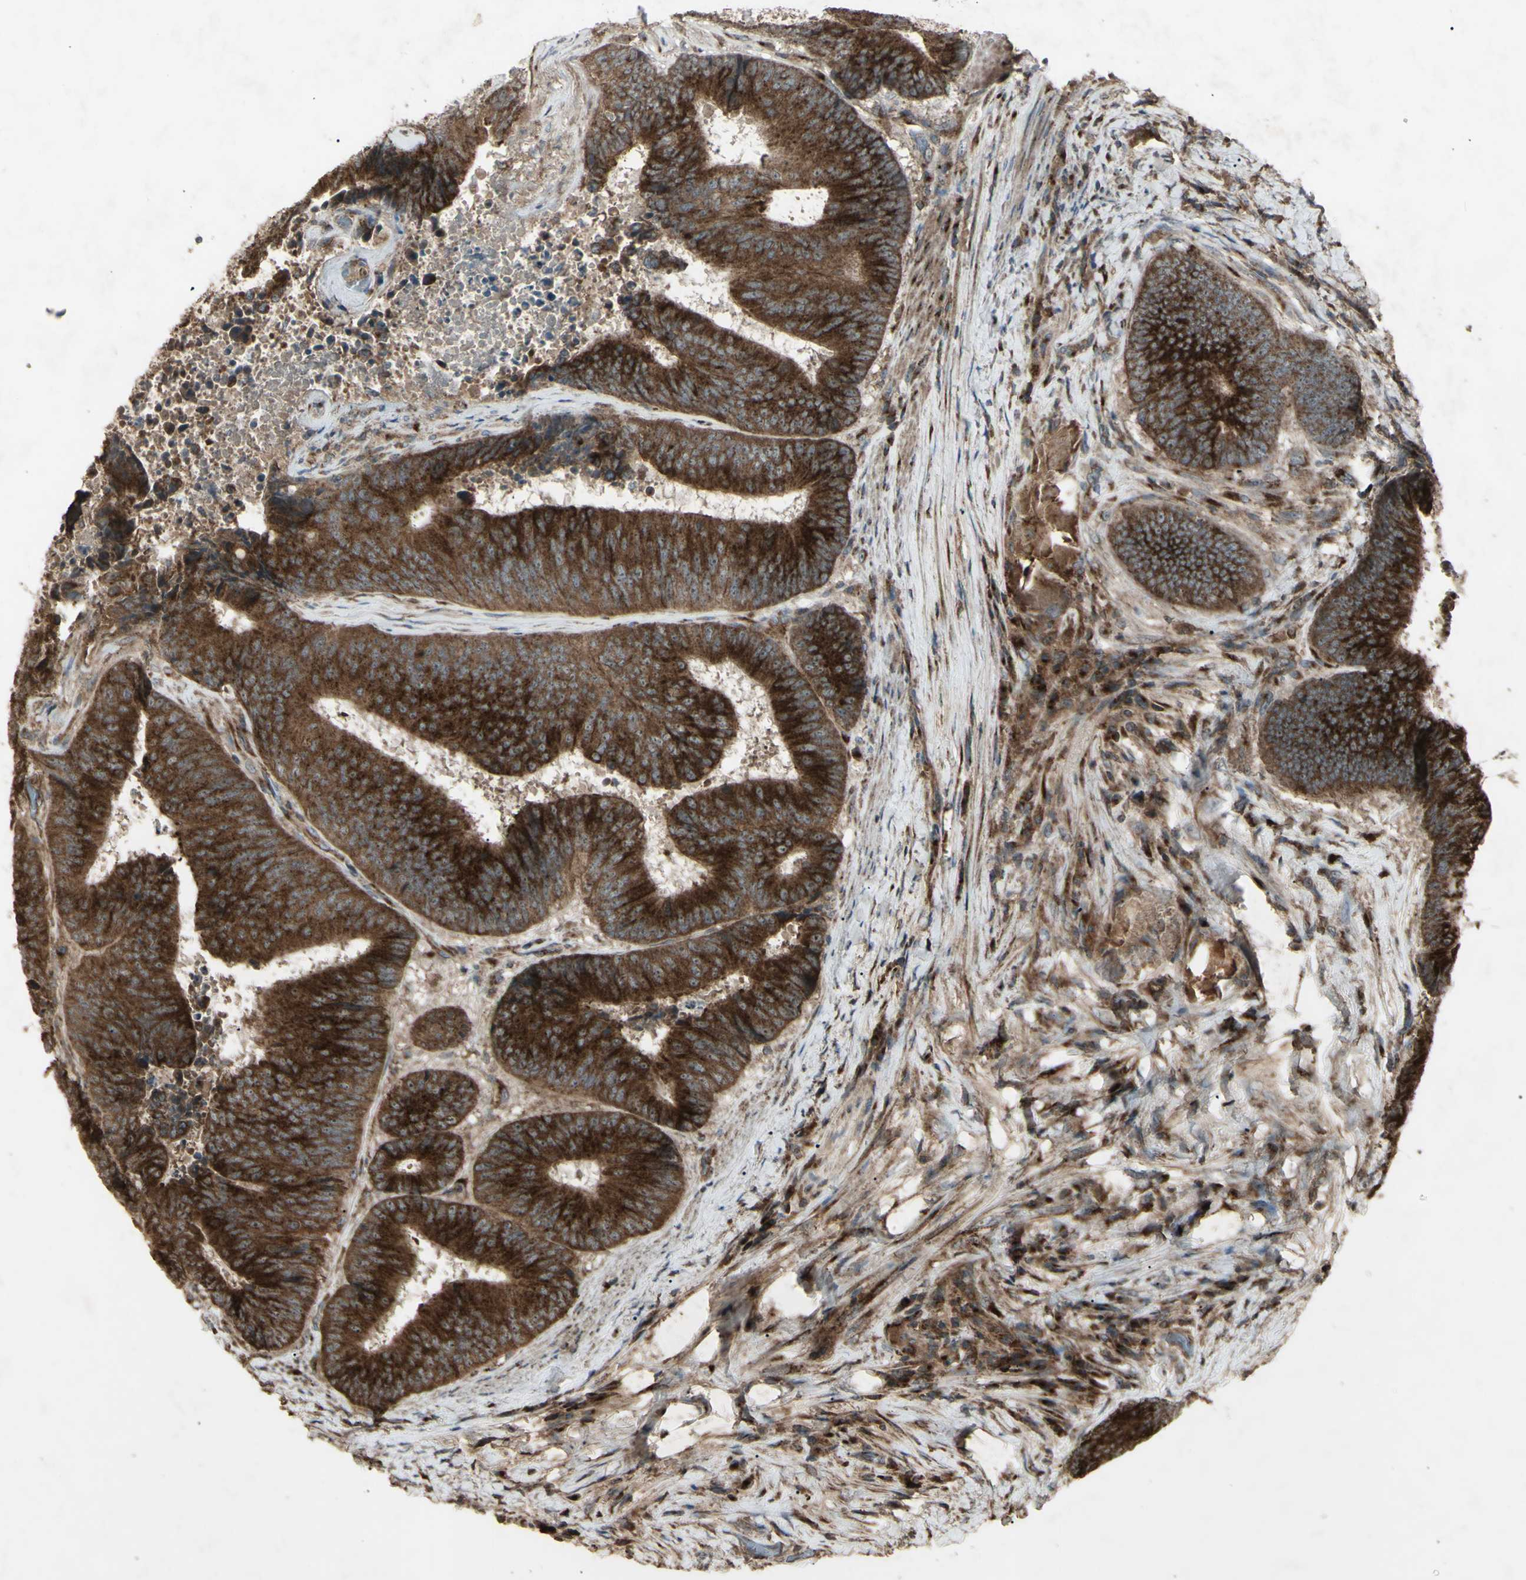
{"staining": {"intensity": "strong", "quantity": ">75%", "location": "cytoplasmic/membranous"}, "tissue": "colorectal cancer", "cell_type": "Tumor cells", "image_type": "cancer", "snomed": [{"axis": "morphology", "description": "Adenocarcinoma, NOS"}, {"axis": "topography", "description": "Rectum"}], "caption": "There is high levels of strong cytoplasmic/membranous staining in tumor cells of colorectal adenocarcinoma, as demonstrated by immunohistochemical staining (brown color).", "gene": "AP1G1", "patient": {"sex": "male", "age": 72}}